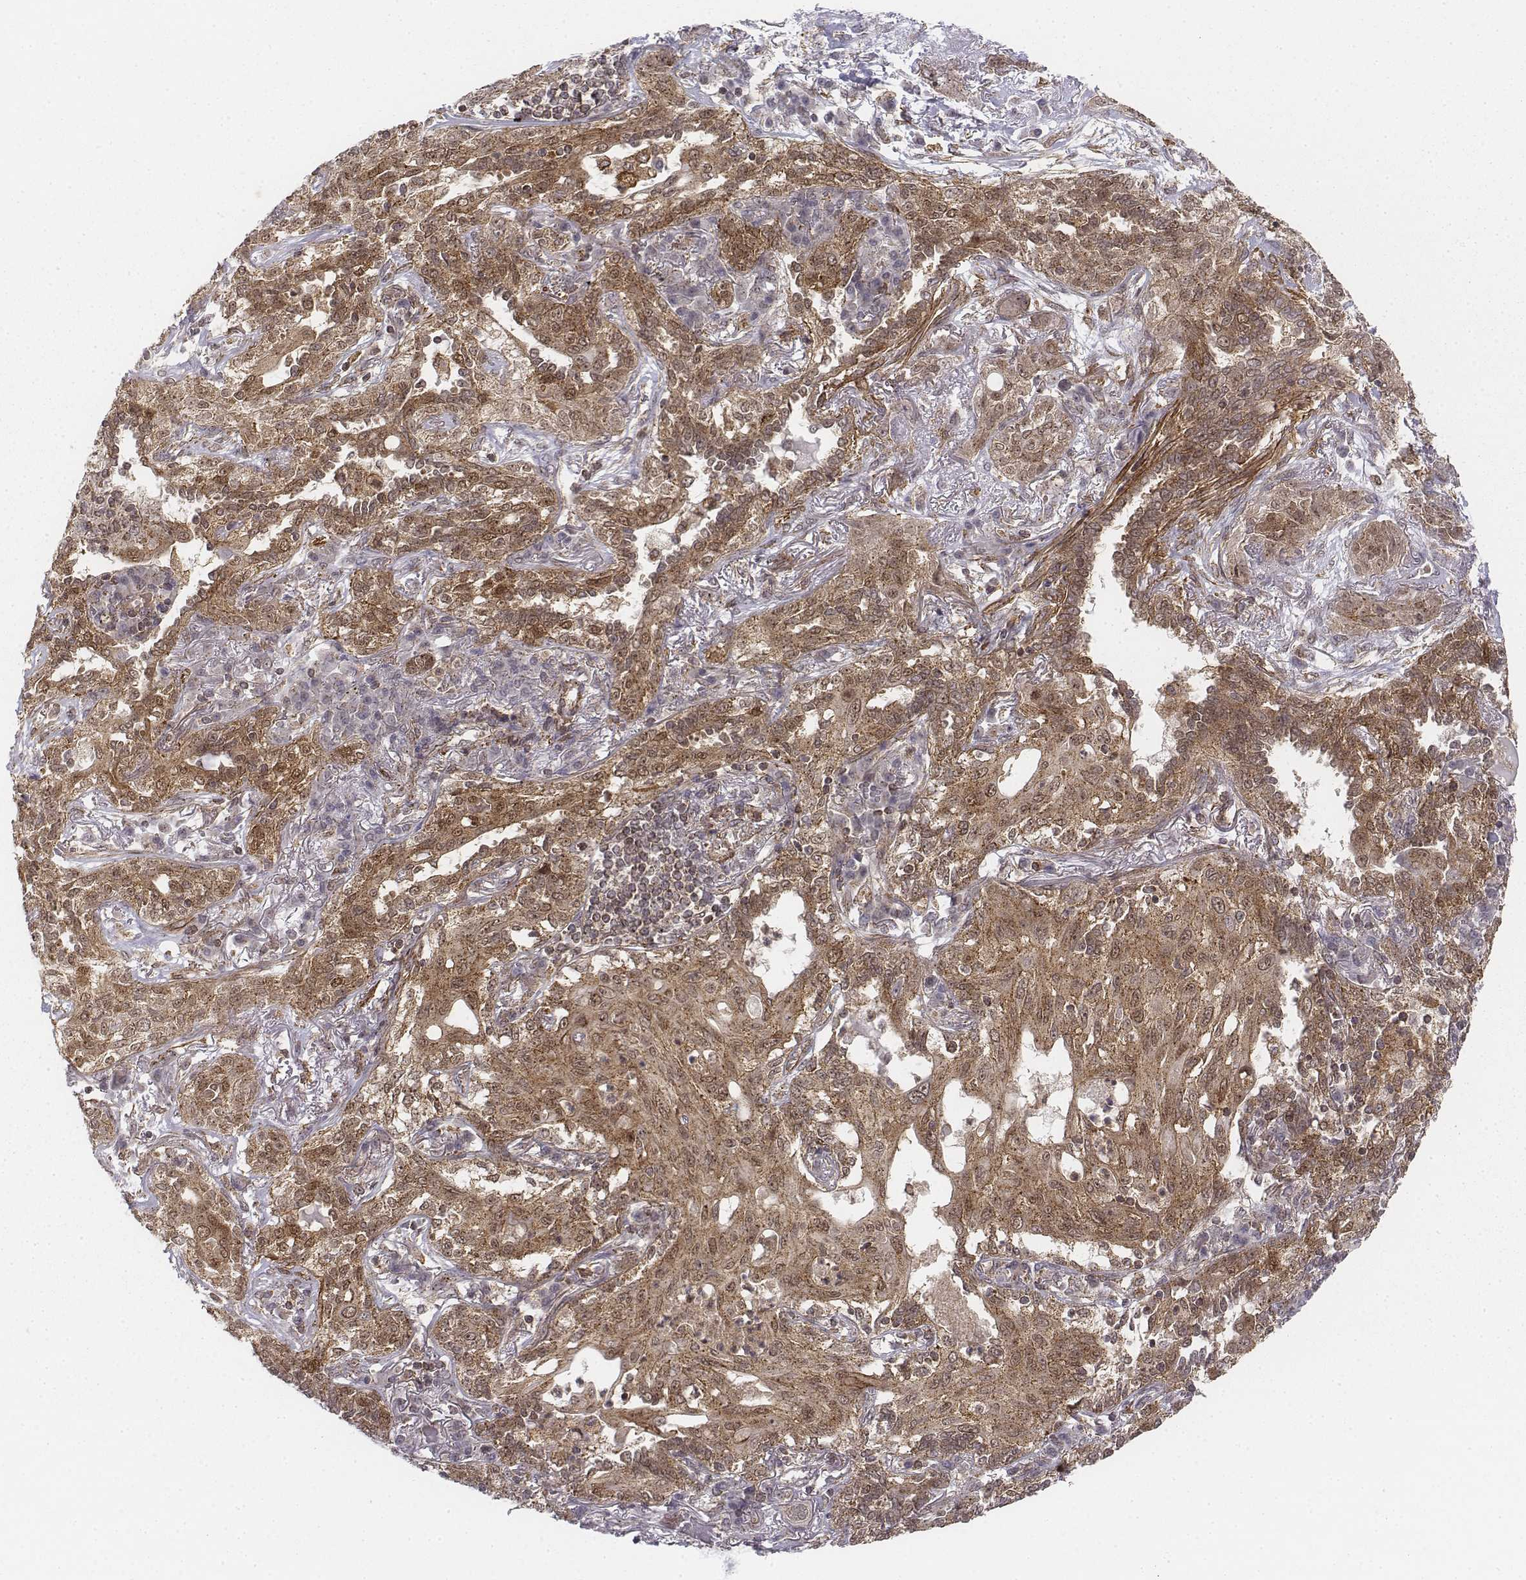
{"staining": {"intensity": "moderate", "quantity": ">75%", "location": "cytoplasmic/membranous,nuclear"}, "tissue": "lung cancer", "cell_type": "Tumor cells", "image_type": "cancer", "snomed": [{"axis": "morphology", "description": "Squamous cell carcinoma, NOS"}, {"axis": "topography", "description": "Lung"}], "caption": "Squamous cell carcinoma (lung) stained with IHC demonstrates moderate cytoplasmic/membranous and nuclear expression in about >75% of tumor cells.", "gene": "ZFYVE19", "patient": {"sex": "female", "age": 70}}